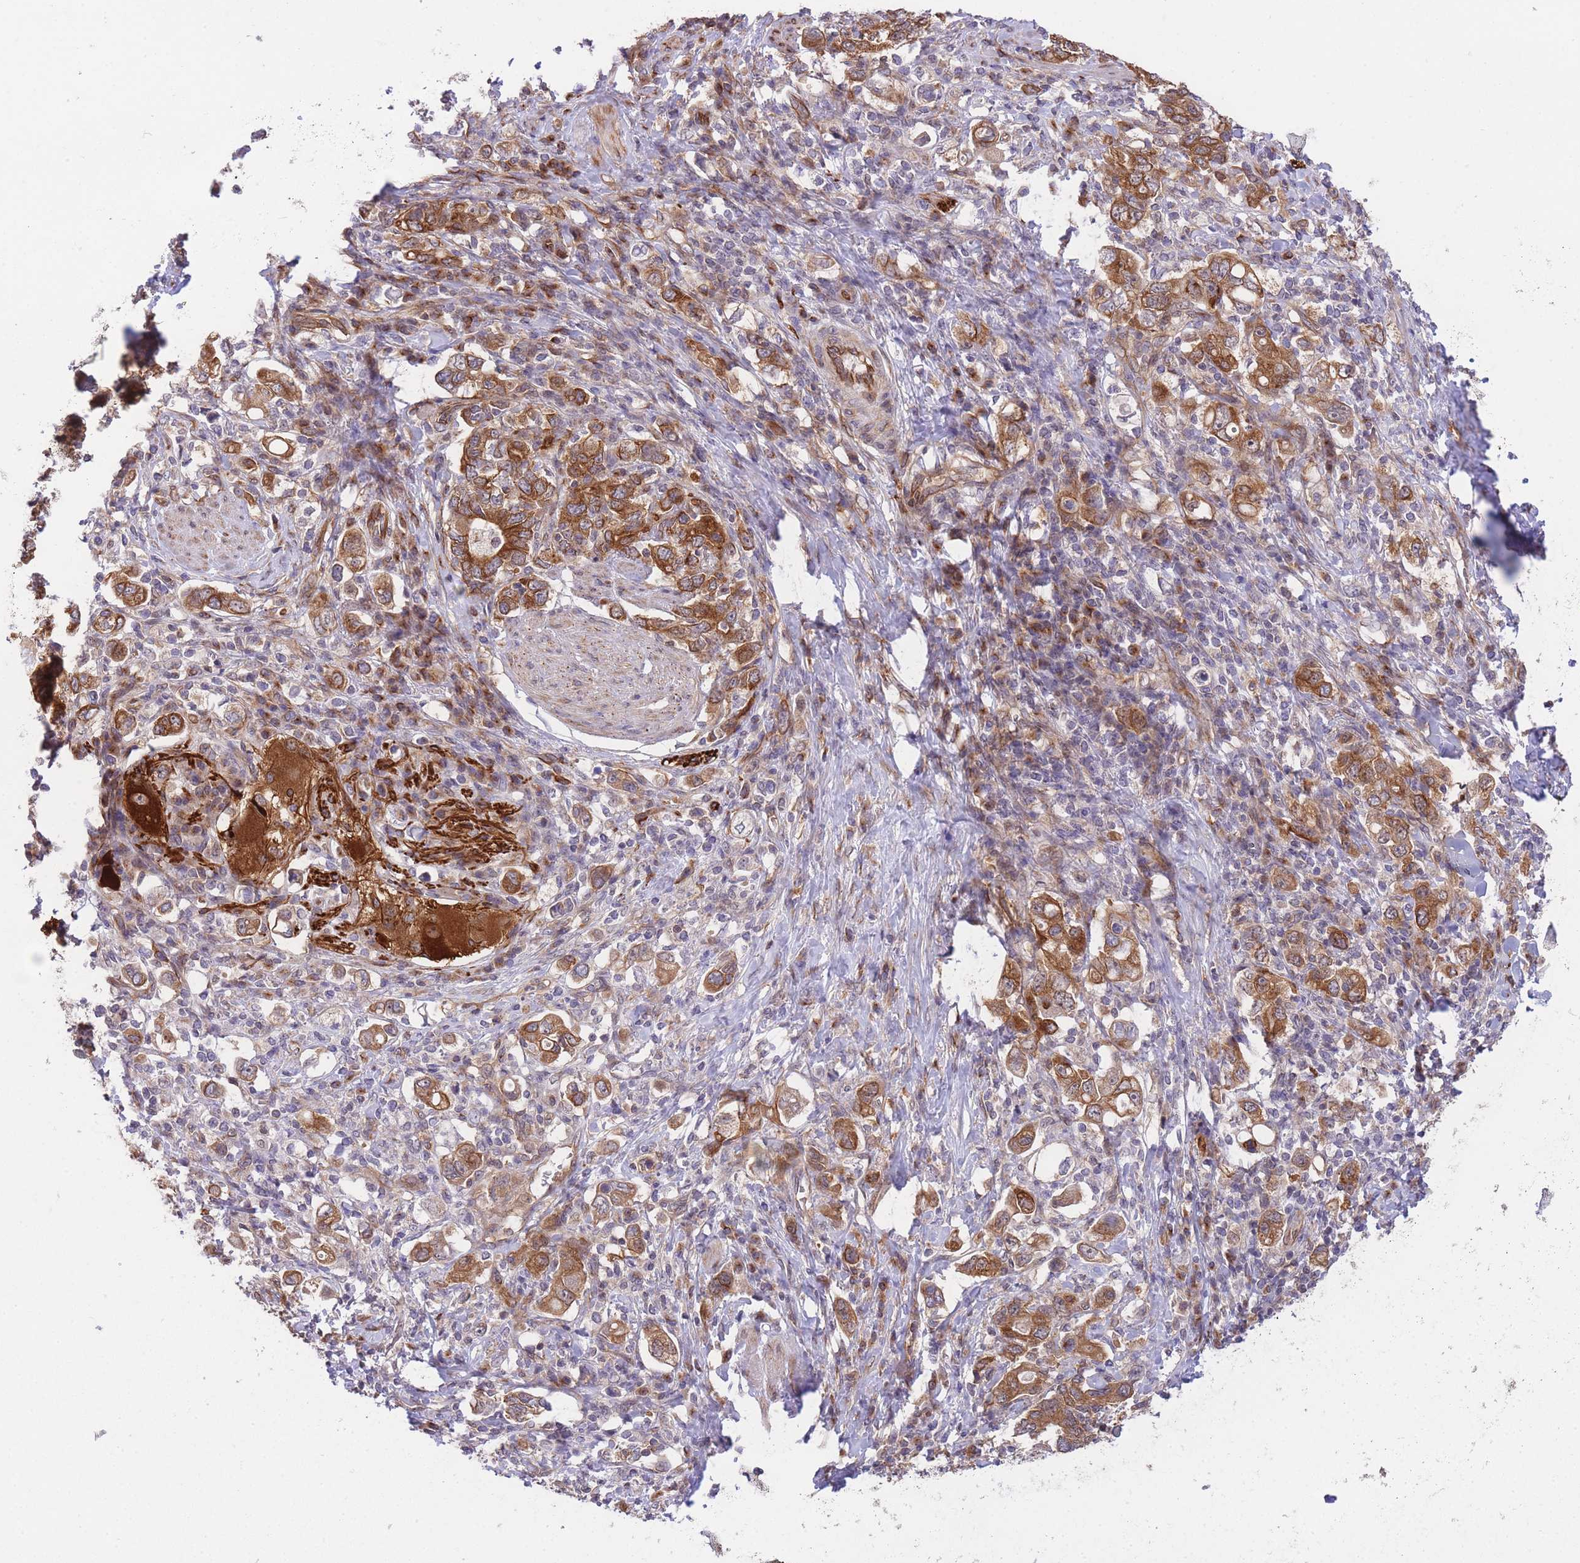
{"staining": {"intensity": "moderate", "quantity": ">75%", "location": "cytoplasmic/membranous"}, "tissue": "stomach cancer", "cell_type": "Tumor cells", "image_type": "cancer", "snomed": [{"axis": "morphology", "description": "Adenocarcinoma, NOS"}, {"axis": "topography", "description": "Stomach, upper"}, {"axis": "topography", "description": "Stomach"}], "caption": "High-magnification brightfield microscopy of stomach cancer stained with DAB (3,3'-diaminobenzidine) (brown) and counterstained with hematoxylin (blue). tumor cells exhibit moderate cytoplasmic/membranous staining is appreciated in about>75% of cells. (DAB = brown stain, brightfield microscopy at high magnification).", "gene": "EXOSC8", "patient": {"sex": "male", "age": 62}}